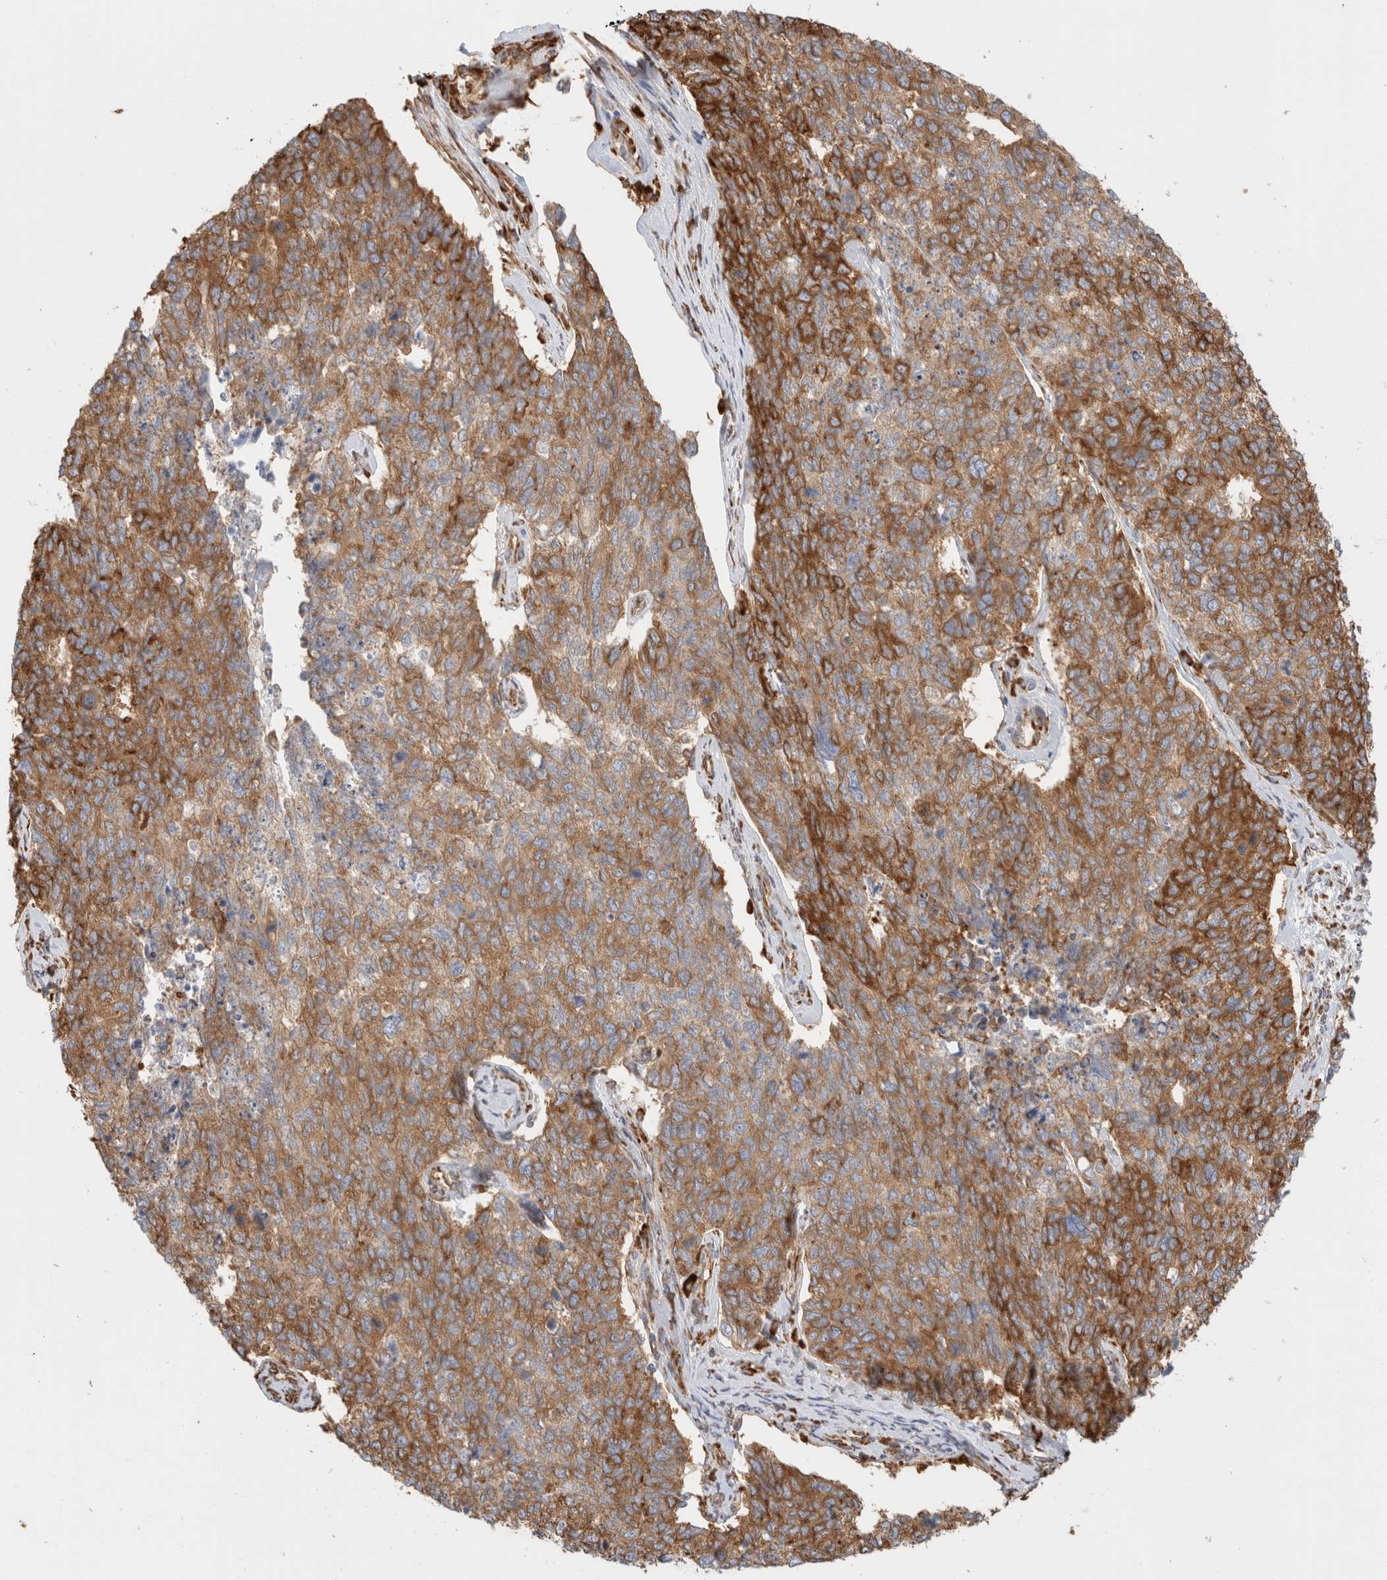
{"staining": {"intensity": "strong", "quantity": ">75%", "location": "cytoplasmic/membranous"}, "tissue": "cervical cancer", "cell_type": "Tumor cells", "image_type": "cancer", "snomed": [{"axis": "morphology", "description": "Squamous cell carcinoma, NOS"}, {"axis": "topography", "description": "Cervix"}], "caption": "Immunohistochemistry (IHC) histopathology image of neoplastic tissue: squamous cell carcinoma (cervical) stained using IHC shows high levels of strong protein expression localized specifically in the cytoplasmic/membranous of tumor cells, appearing as a cytoplasmic/membranous brown color.", "gene": "ZC2HC1A", "patient": {"sex": "female", "age": 63}}